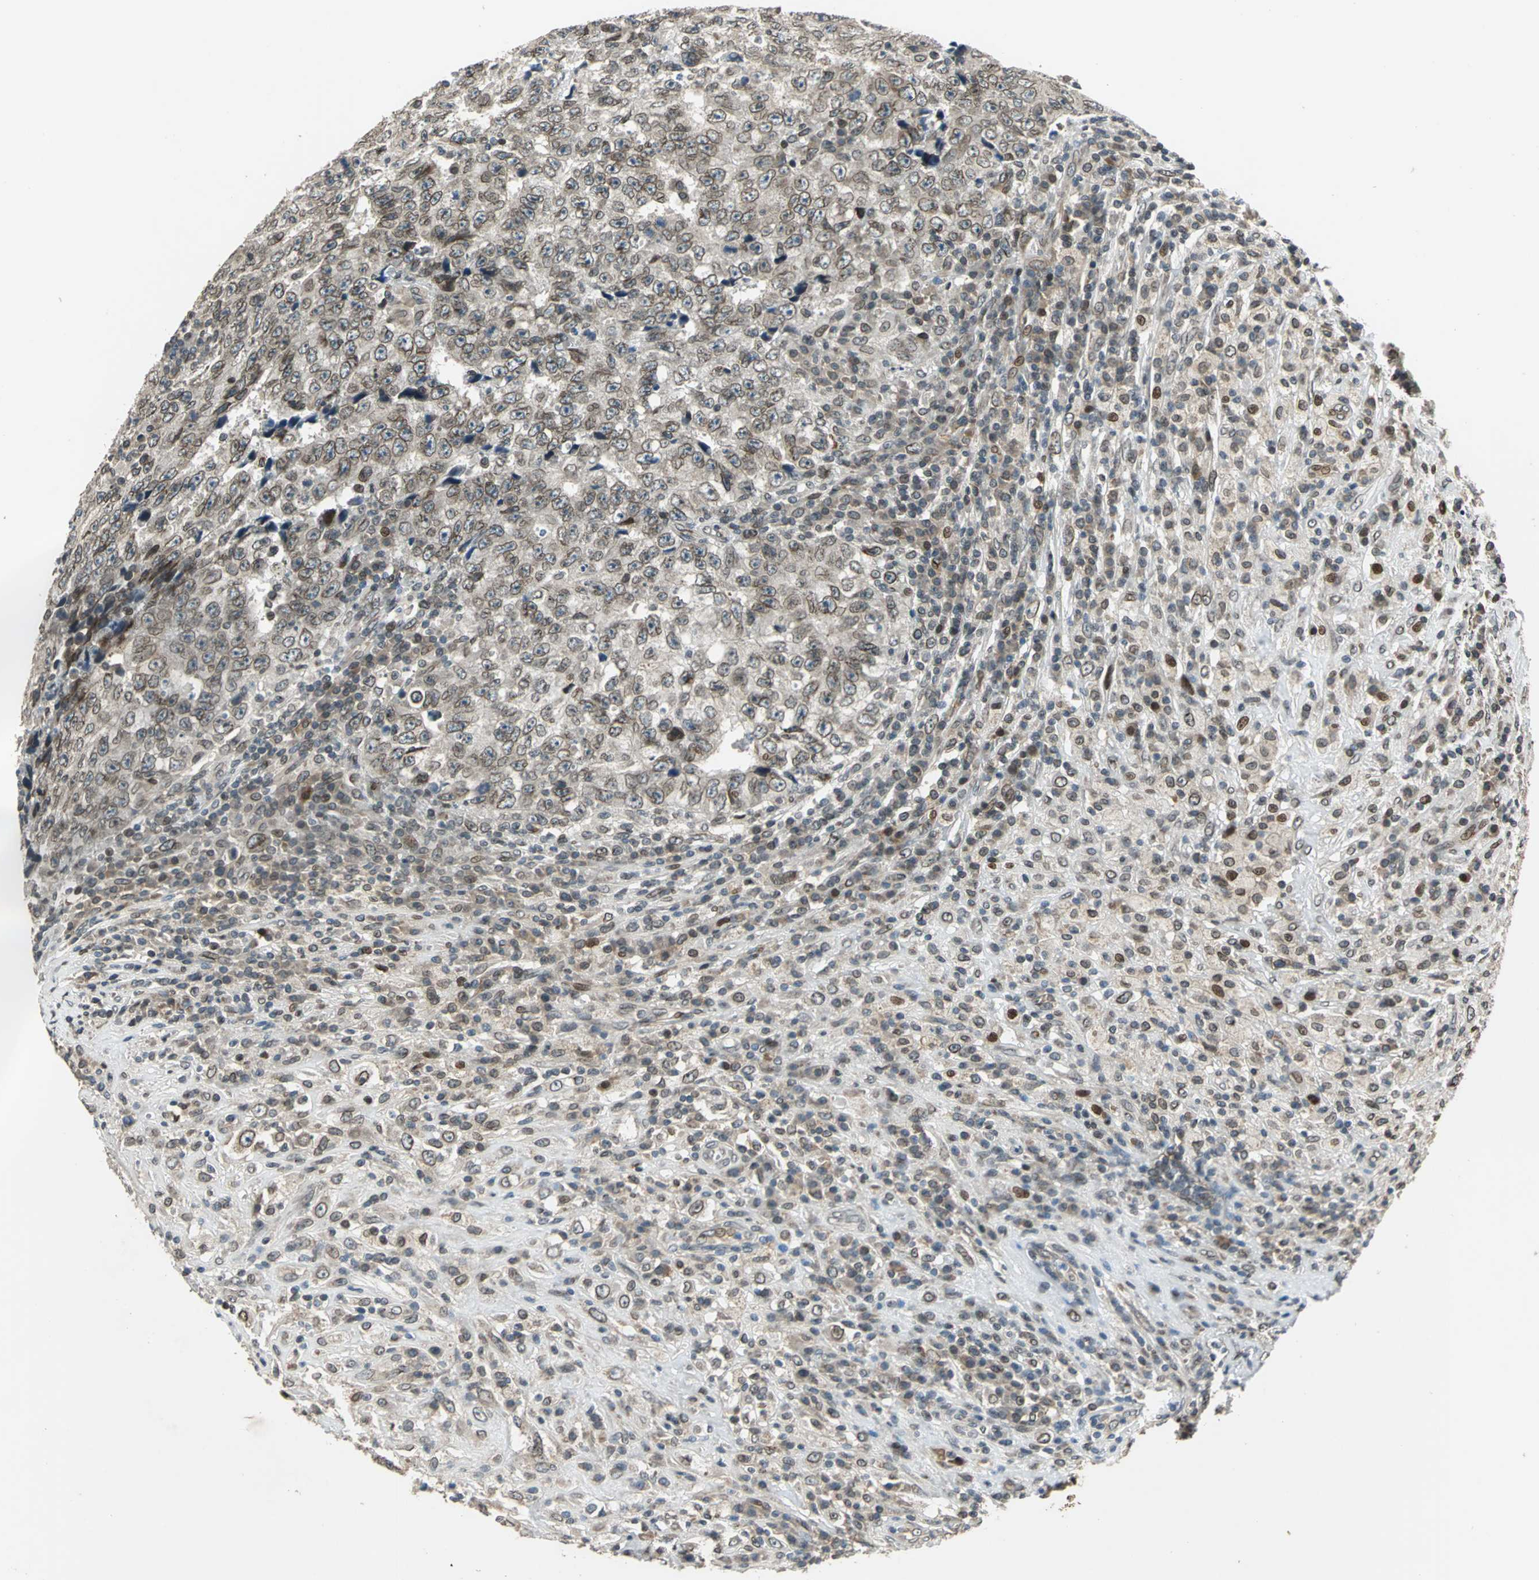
{"staining": {"intensity": "moderate", "quantity": "25%-75%", "location": "cytoplasmic/membranous,nuclear"}, "tissue": "testis cancer", "cell_type": "Tumor cells", "image_type": "cancer", "snomed": [{"axis": "morphology", "description": "Necrosis, NOS"}, {"axis": "morphology", "description": "Carcinoma, Embryonal, NOS"}, {"axis": "topography", "description": "Testis"}], "caption": "Approximately 25%-75% of tumor cells in human testis cancer (embryonal carcinoma) demonstrate moderate cytoplasmic/membranous and nuclear protein positivity as visualized by brown immunohistochemical staining.", "gene": "BRIP1", "patient": {"sex": "male", "age": 19}}